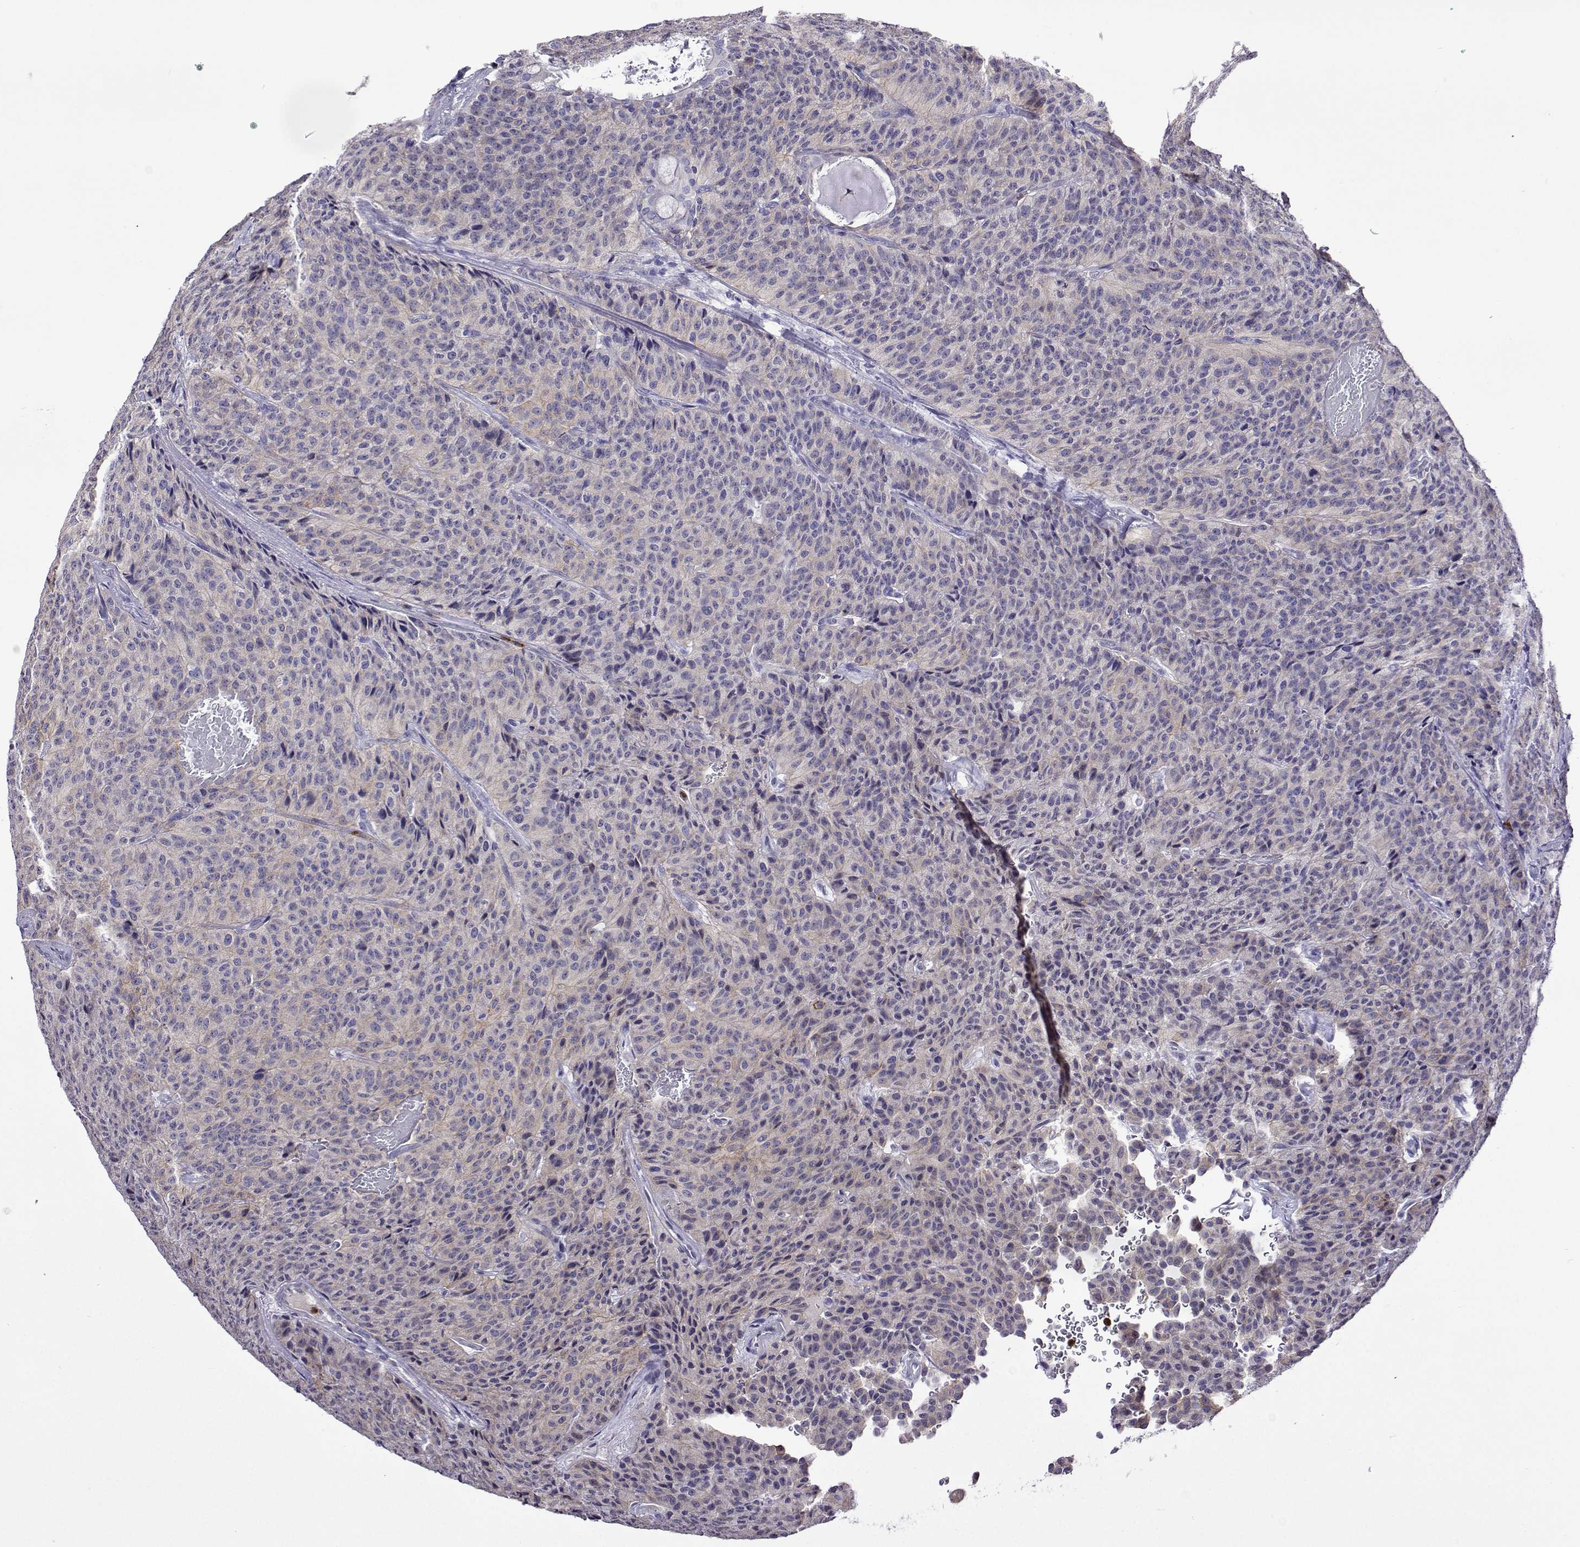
{"staining": {"intensity": "negative", "quantity": "none", "location": "none"}, "tissue": "carcinoid", "cell_type": "Tumor cells", "image_type": "cancer", "snomed": [{"axis": "morphology", "description": "Carcinoid, malignant, NOS"}, {"axis": "topography", "description": "Lung"}], "caption": "Human carcinoid stained for a protein using immunohistochemistry (IHC) shows no staining in tumor cells.", "gene": "SULT2A1", "patient": {"sex": "male", "age": 71}}